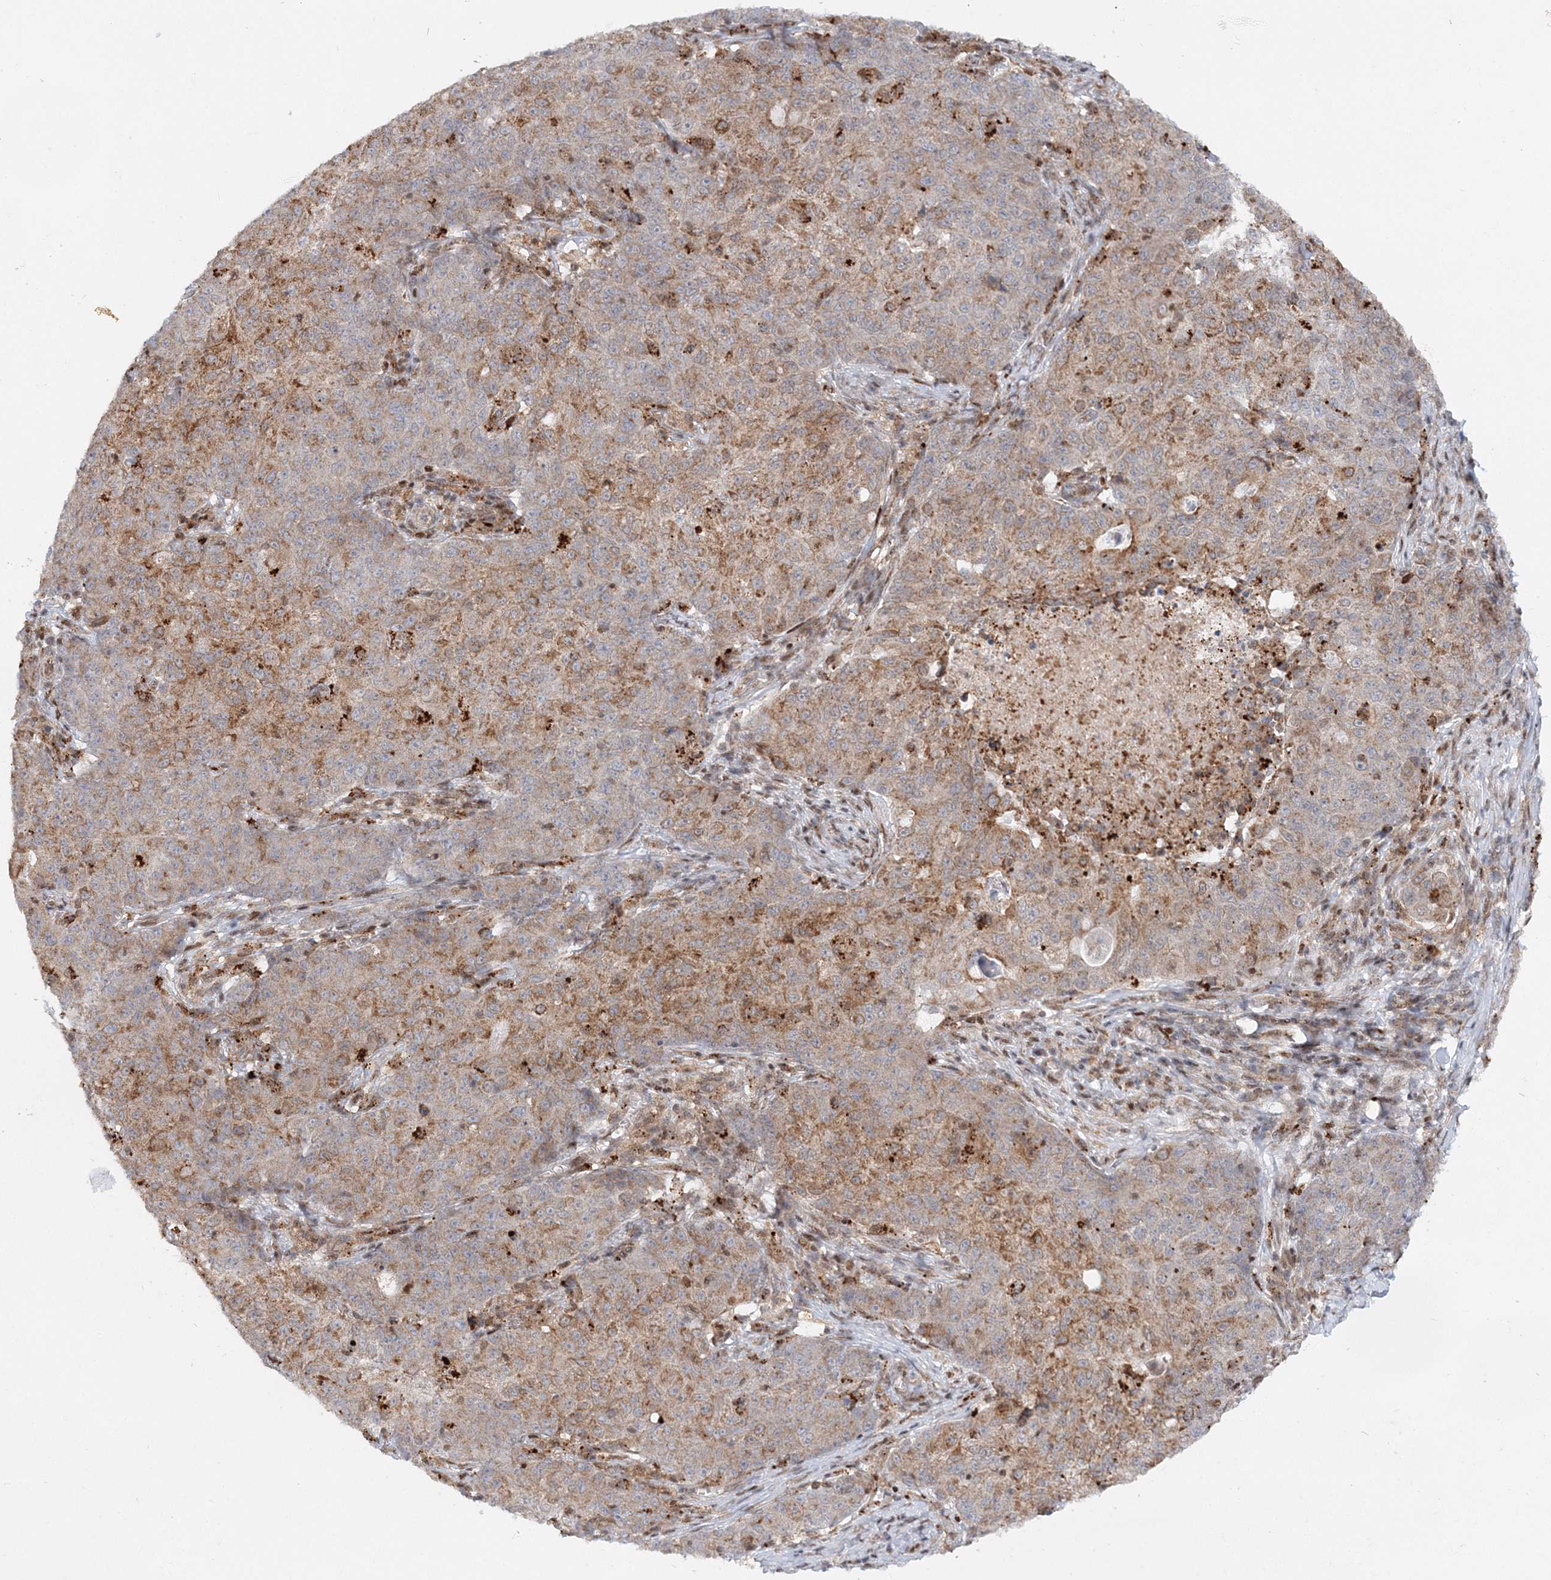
{"staining": {"intensity": "moderate", "quantity": ">75%", "location": "cytoplasmic/membranous"}, "tissue": "ovarian cancer", "cell_type": "Tumor cells", "image_type": "cancer", "snomed": [{"axis": "morphology", "description": "Carcinoma, endometroid"}, {"axis": "topography", "description": "Ovary"}], "caption": "Brown immunohistochemical staining in human ovarian endometroid carcinoma shows moderate cytoplasmic/membranous positivity in about >75% of tumor cells.", "gene": "RAB11FIP2", "patient": {"sex": "female", "age": 42}}